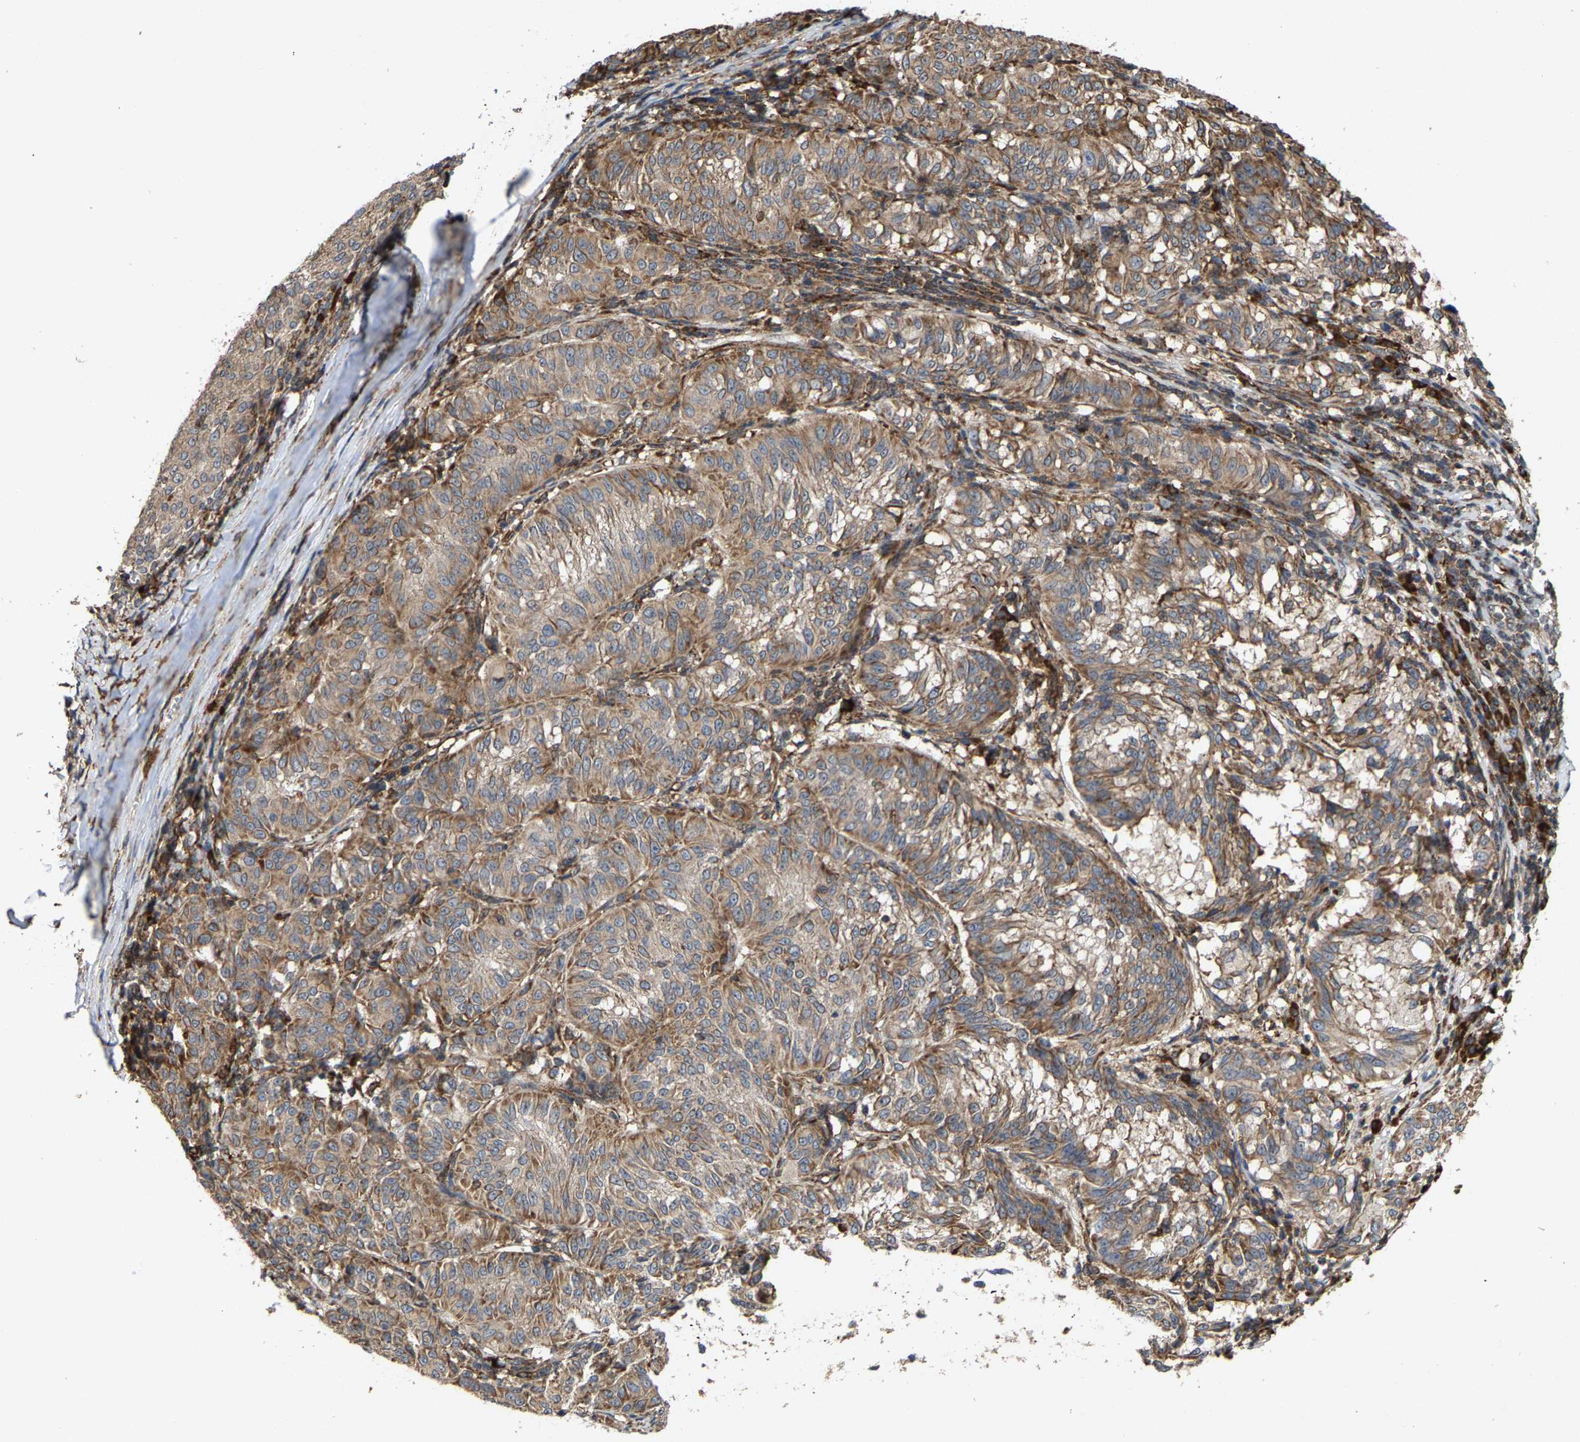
{"staining": {"intensity": "moderate", "quantity": "25%-75%", "location": "cytoplasmic/membranous"}, "tissue": "melanoma", "cell_type": "Tumor cells", "image_type": "cancer", "snomed": [{"axis": "morphology", "description": "Malignant melanoma, NOS"}, {"axis": "topography", "description": "Skin"}], "caption": "Immunohistochemistry of malignant melanoma shows medium levels of moderate cytoplasmic/membranous expression in approximately 25%-75% of tumor cells.", "gene": "FGD3", "patient": {"sex": "female", "age": 72}}